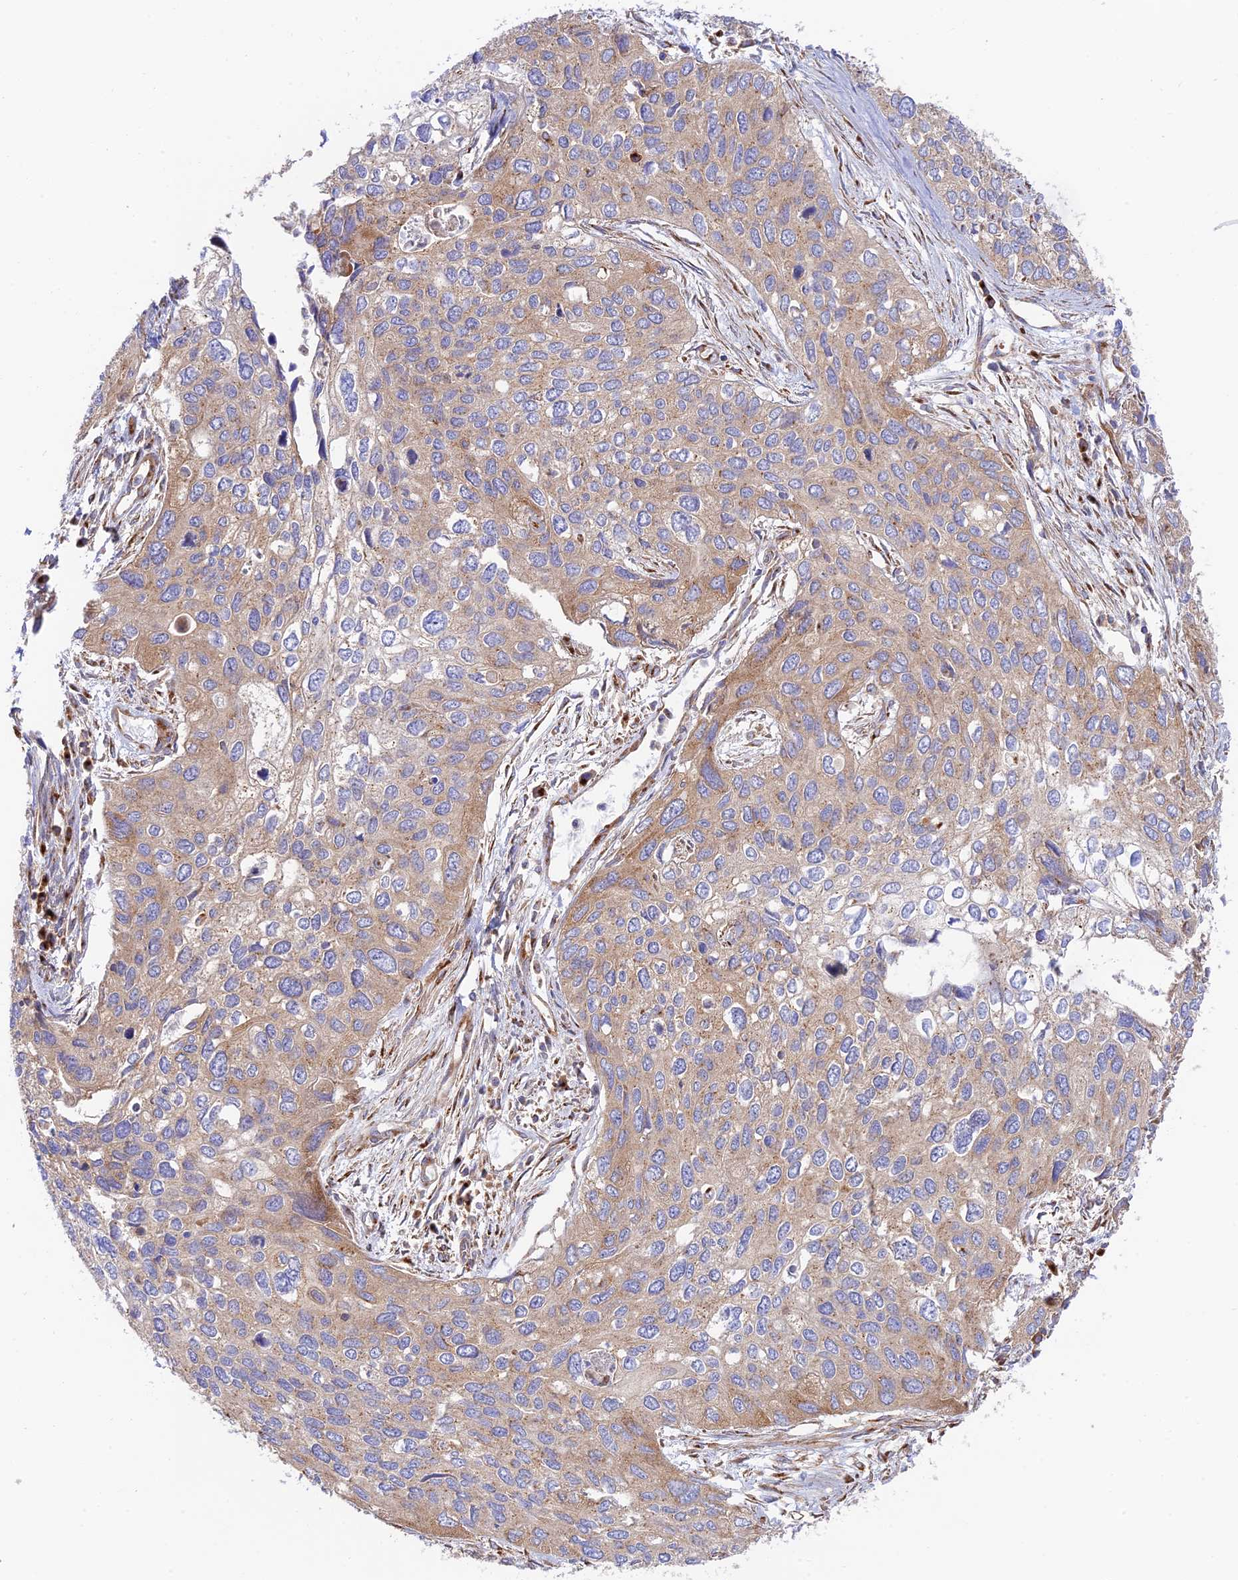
{"staining": {"intensity": "weak", "quantity": ">75%", "location": "cytoplasmic/membranous"}, "tissue": "cervical cancer", "cell_type": "Tumor cells", "image_type": "cancer", "snomed": [{"axis": "morphology", "description": "Squamous cell carcinoma, NOS"}, {"axis": "topography", "description": "Cervix"}], "caption": "This histopathology image shows cervical squamous cell carcinoma stained with immunohistochemistry to label a protein in brown. The cytoplasmic/membranous of tumor cells show weak positivity for the protein. Nuclei are counter-stained blue.", "gene": "GOLGA3", "patient": {"sex": "female", "age": 55}}